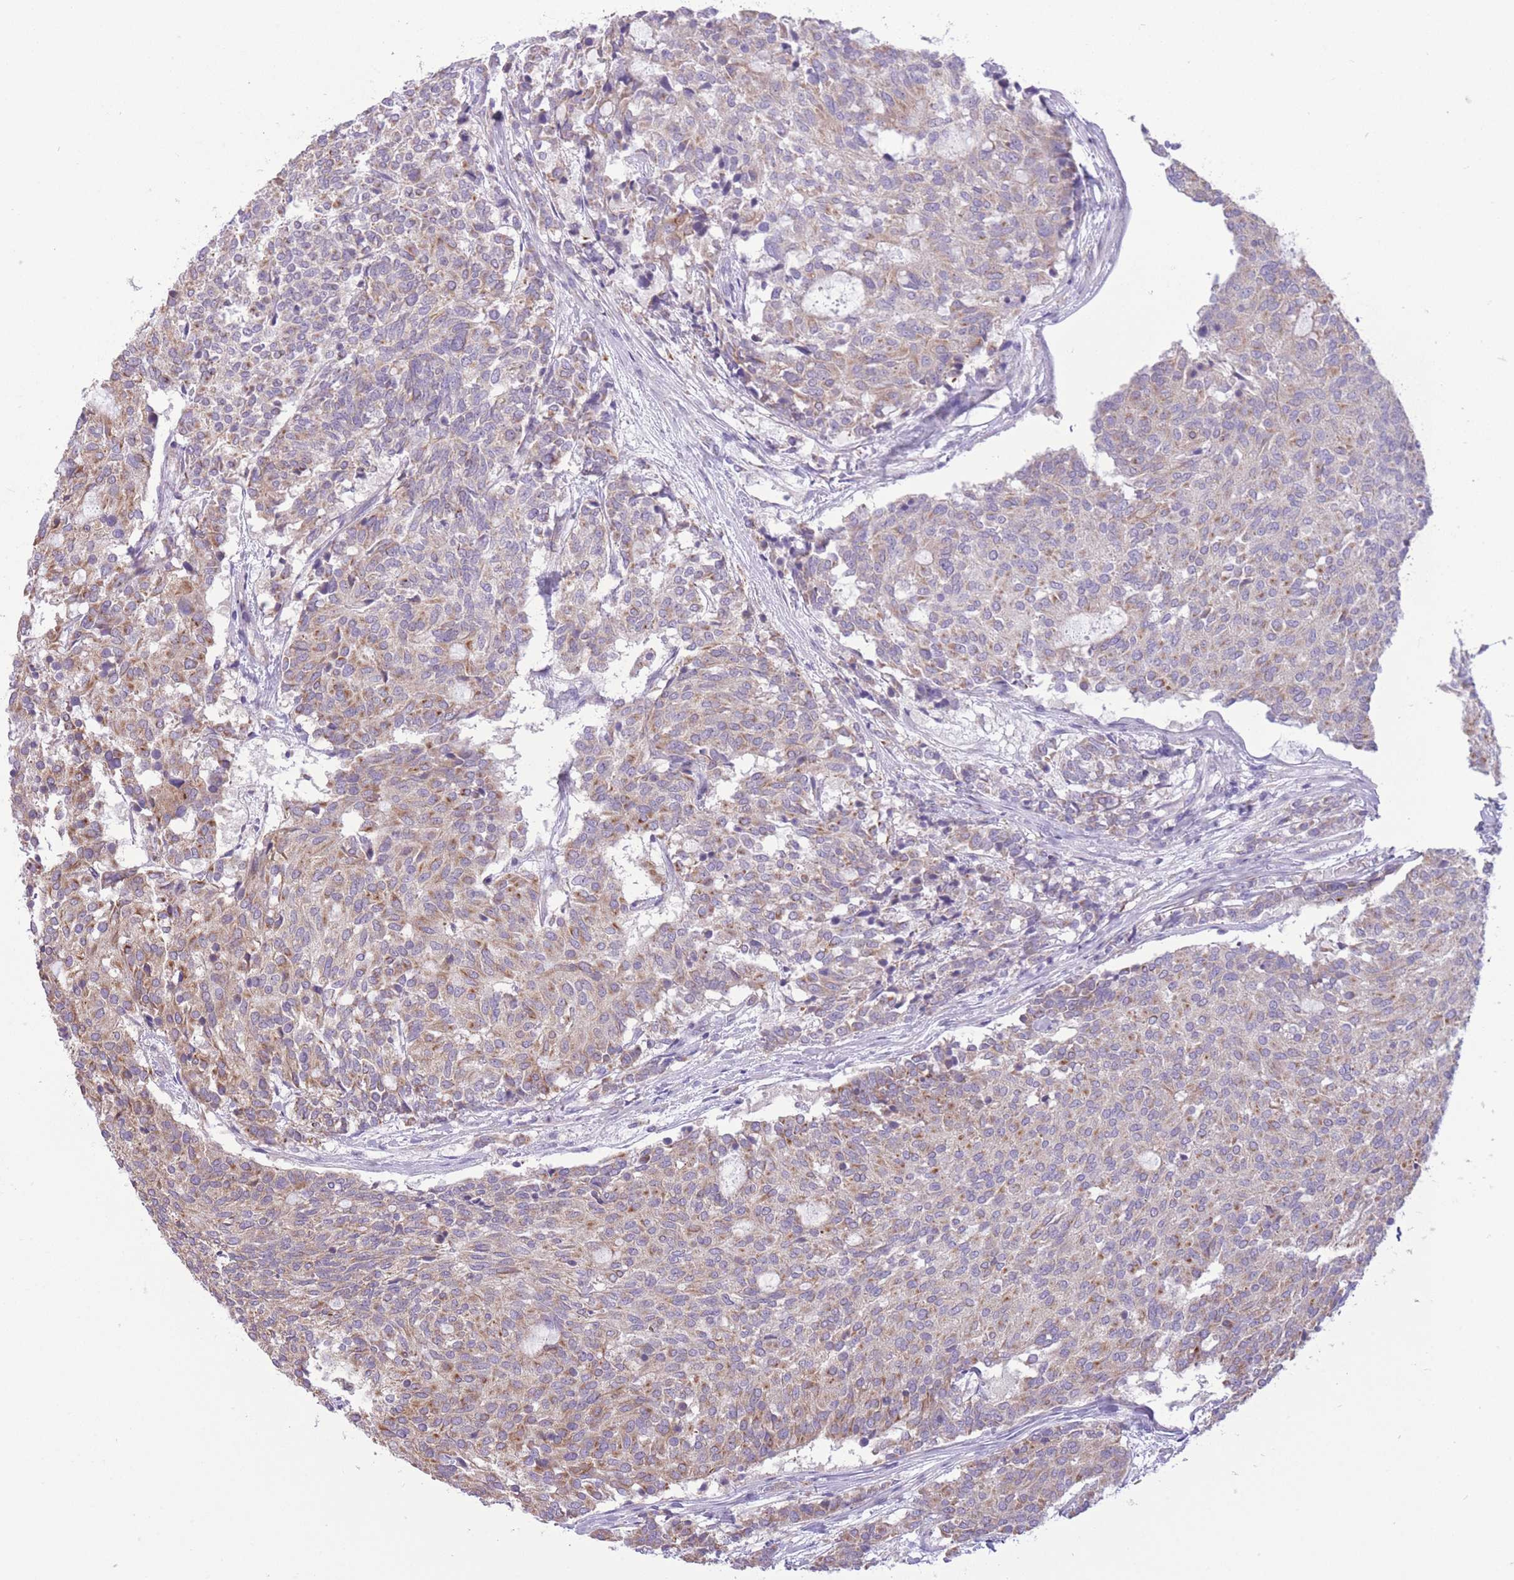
{"staining": {"intensity": "moderate", "quantity": "25%-75%", "location": "cytoplasmic/membranous"}, "tissue": "carcinoid", "cell_type": "Tumor cells", "image_type": "cancer", "snomed": [{"axis": "morphology", "description": "Carcinoid, malignant, NOS"}, {"axis": "topography", "description": "Pancreas"}], "caption": "Immunohistochemistry histopathology image of human carcinoid (malignant) stained for a protein (brown), which displays medium levels of moderate cytoplasmic/membranous expression in about 25%-75% of tumor cells.", "gene": "ZNF501", "patient": {"sex": "female", "age": 54}}